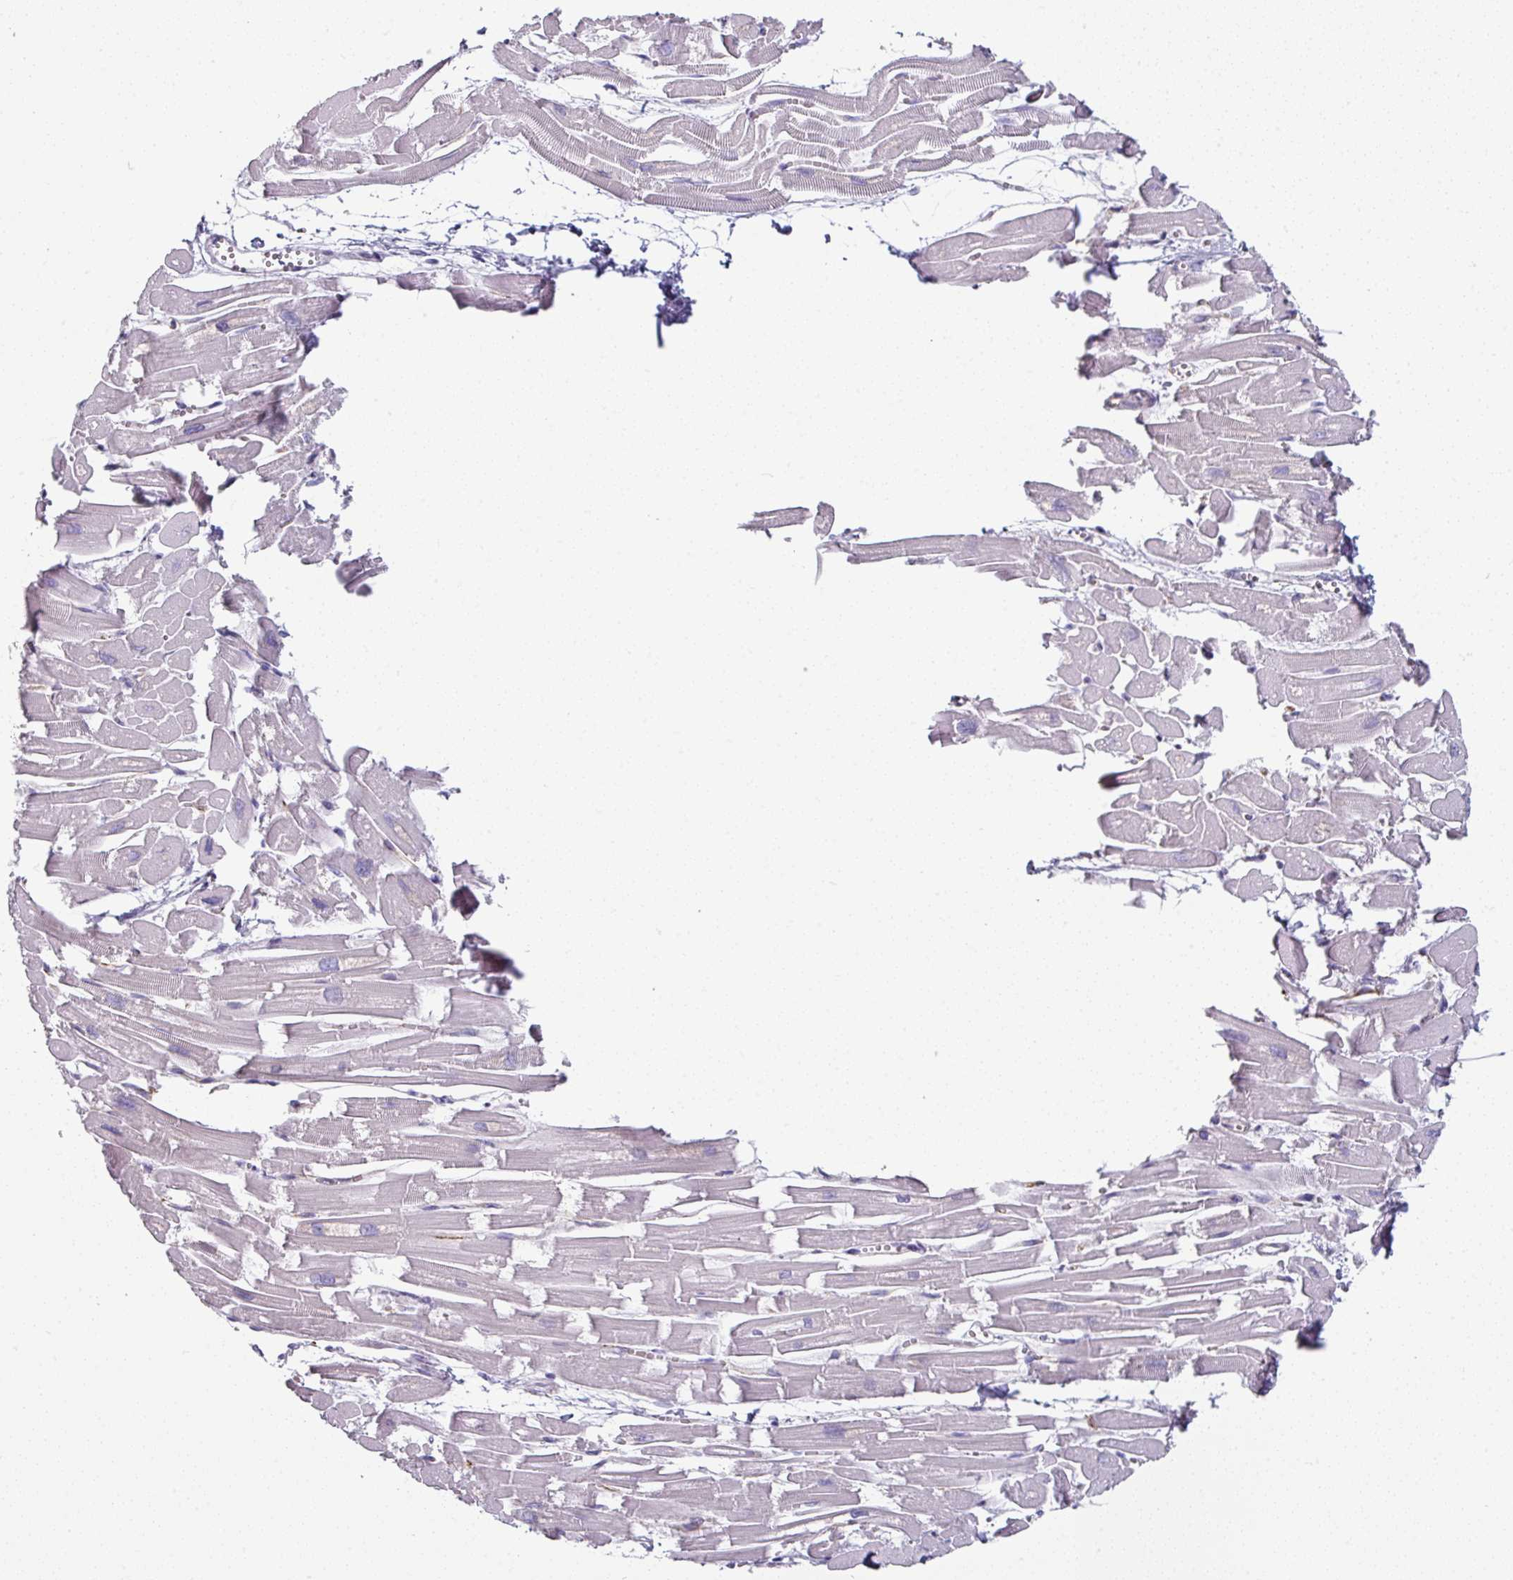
{"staining": {"intensity": "moderate", "quantity": "<25%", "location": "cytoplasmic/membranous"}, "tissue": "heart muscle", "cell_type": "Cardiomyocytes", "image_type": "normal", "snomed": [{"axis": "morphology", "description": "Normal tissue, NOS"}, {"axis": "topography", "description": "Heart"}], "caption": "Protein expression analysis of unremarkable heart muscle reveals moderate cytoplasmic/membranous positivity in approximately <25% of cardiomyocytes.", "gene": "SLC17A7", "patient": {"sex": "male", "age": 54}}